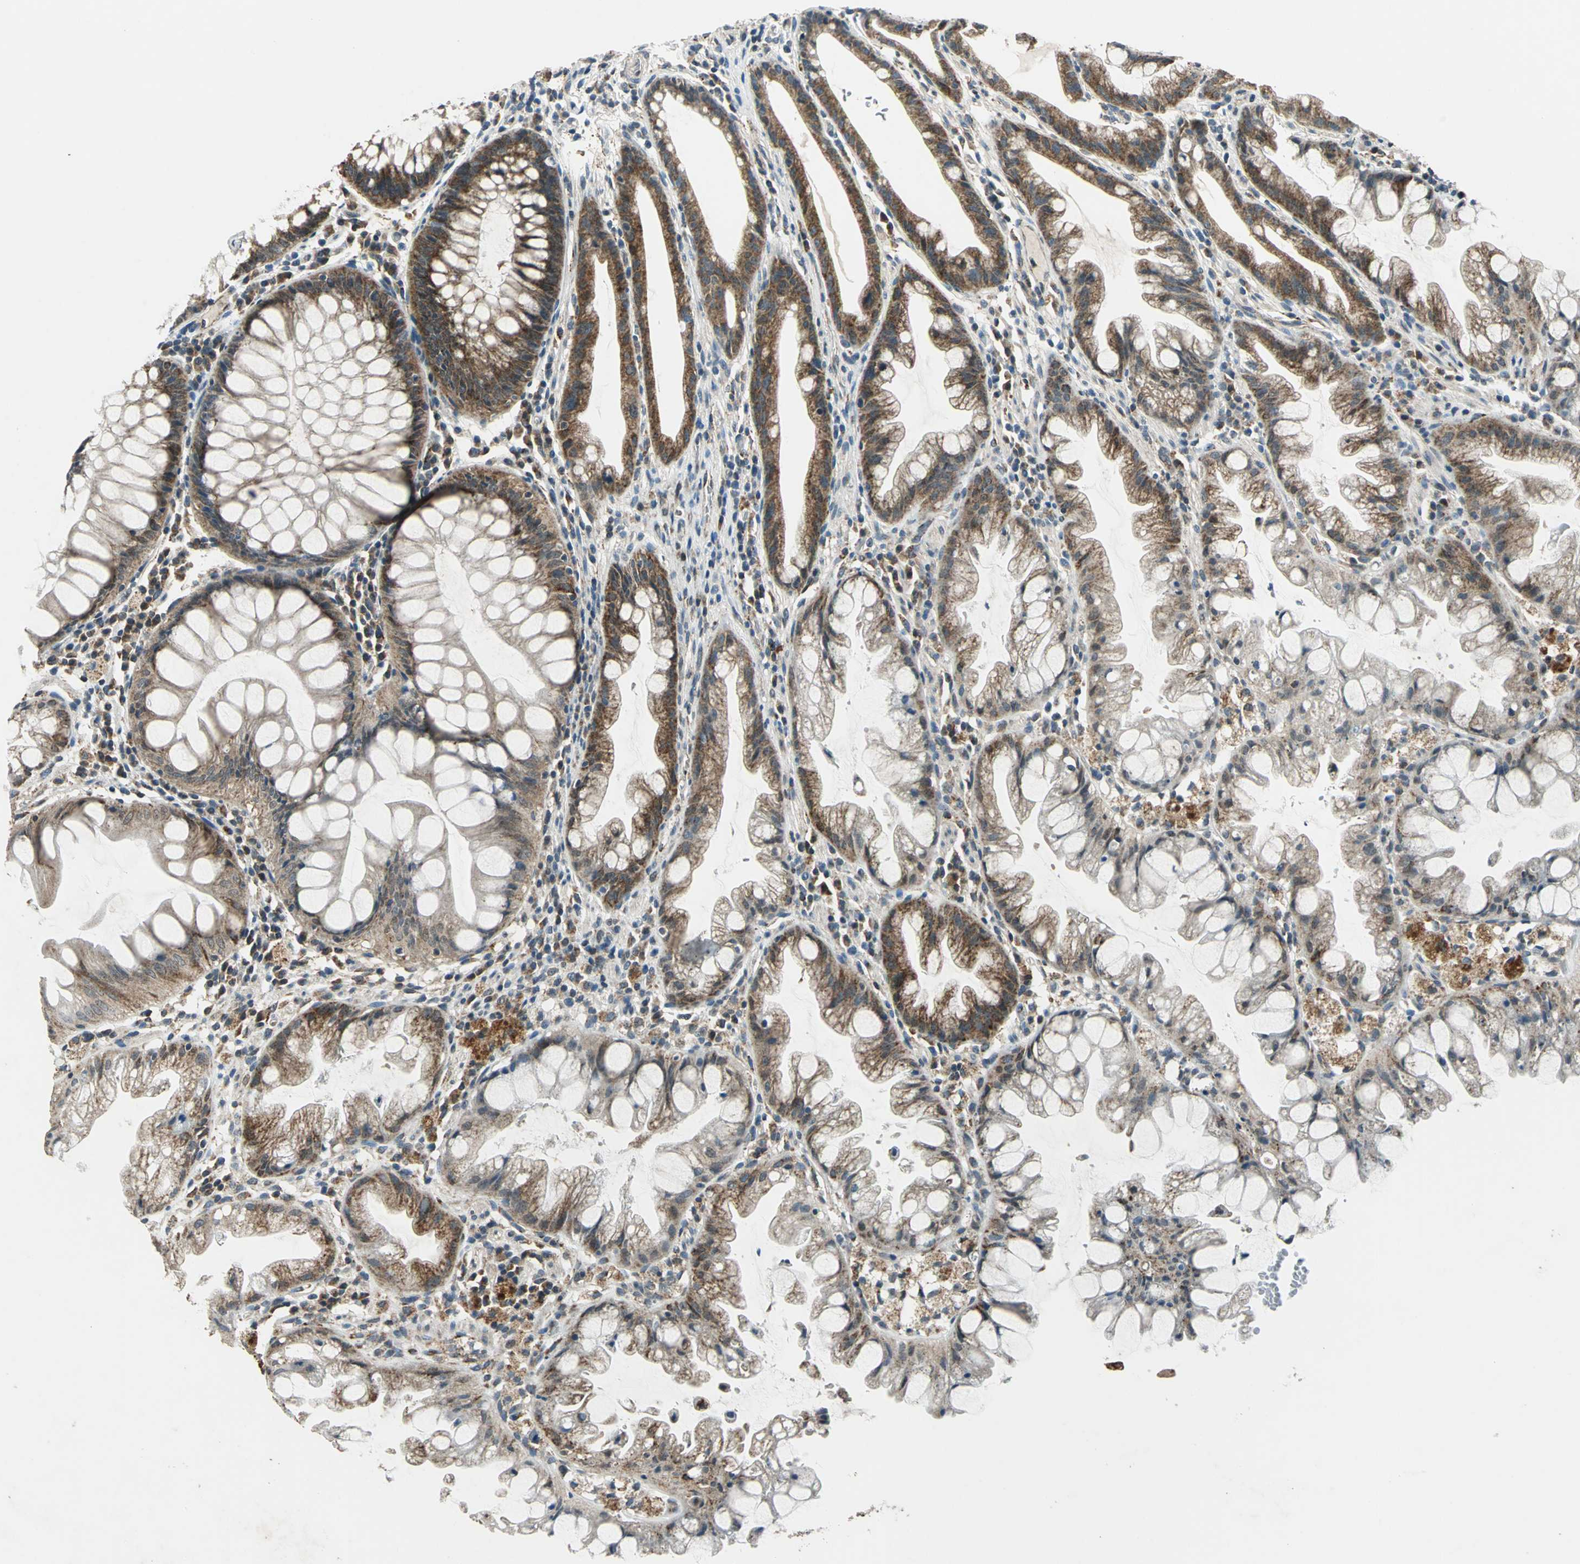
{"staining": {"intensity": "weak", "quantity": ">75%", "location": "cytoplasmic/membranous"}, "tissue": "colon", "cell_type": "Endothelial cells", "image_type": "normal", "snomed": [{"axis": "morphology", "description": "Normal tissue, NOS"}, {"axis": "topography", "description": "Smooth muscle"}, {"axis": "topography", "description": "Colon"}], "caption": "Immunohistochemistry of benign human colon displays low levels of weak cytoplasmic/membranous positivity in about >75% of endothelial cells.", "gene": "NUDT2", "patient": {"sex": "male", "age": 67}}